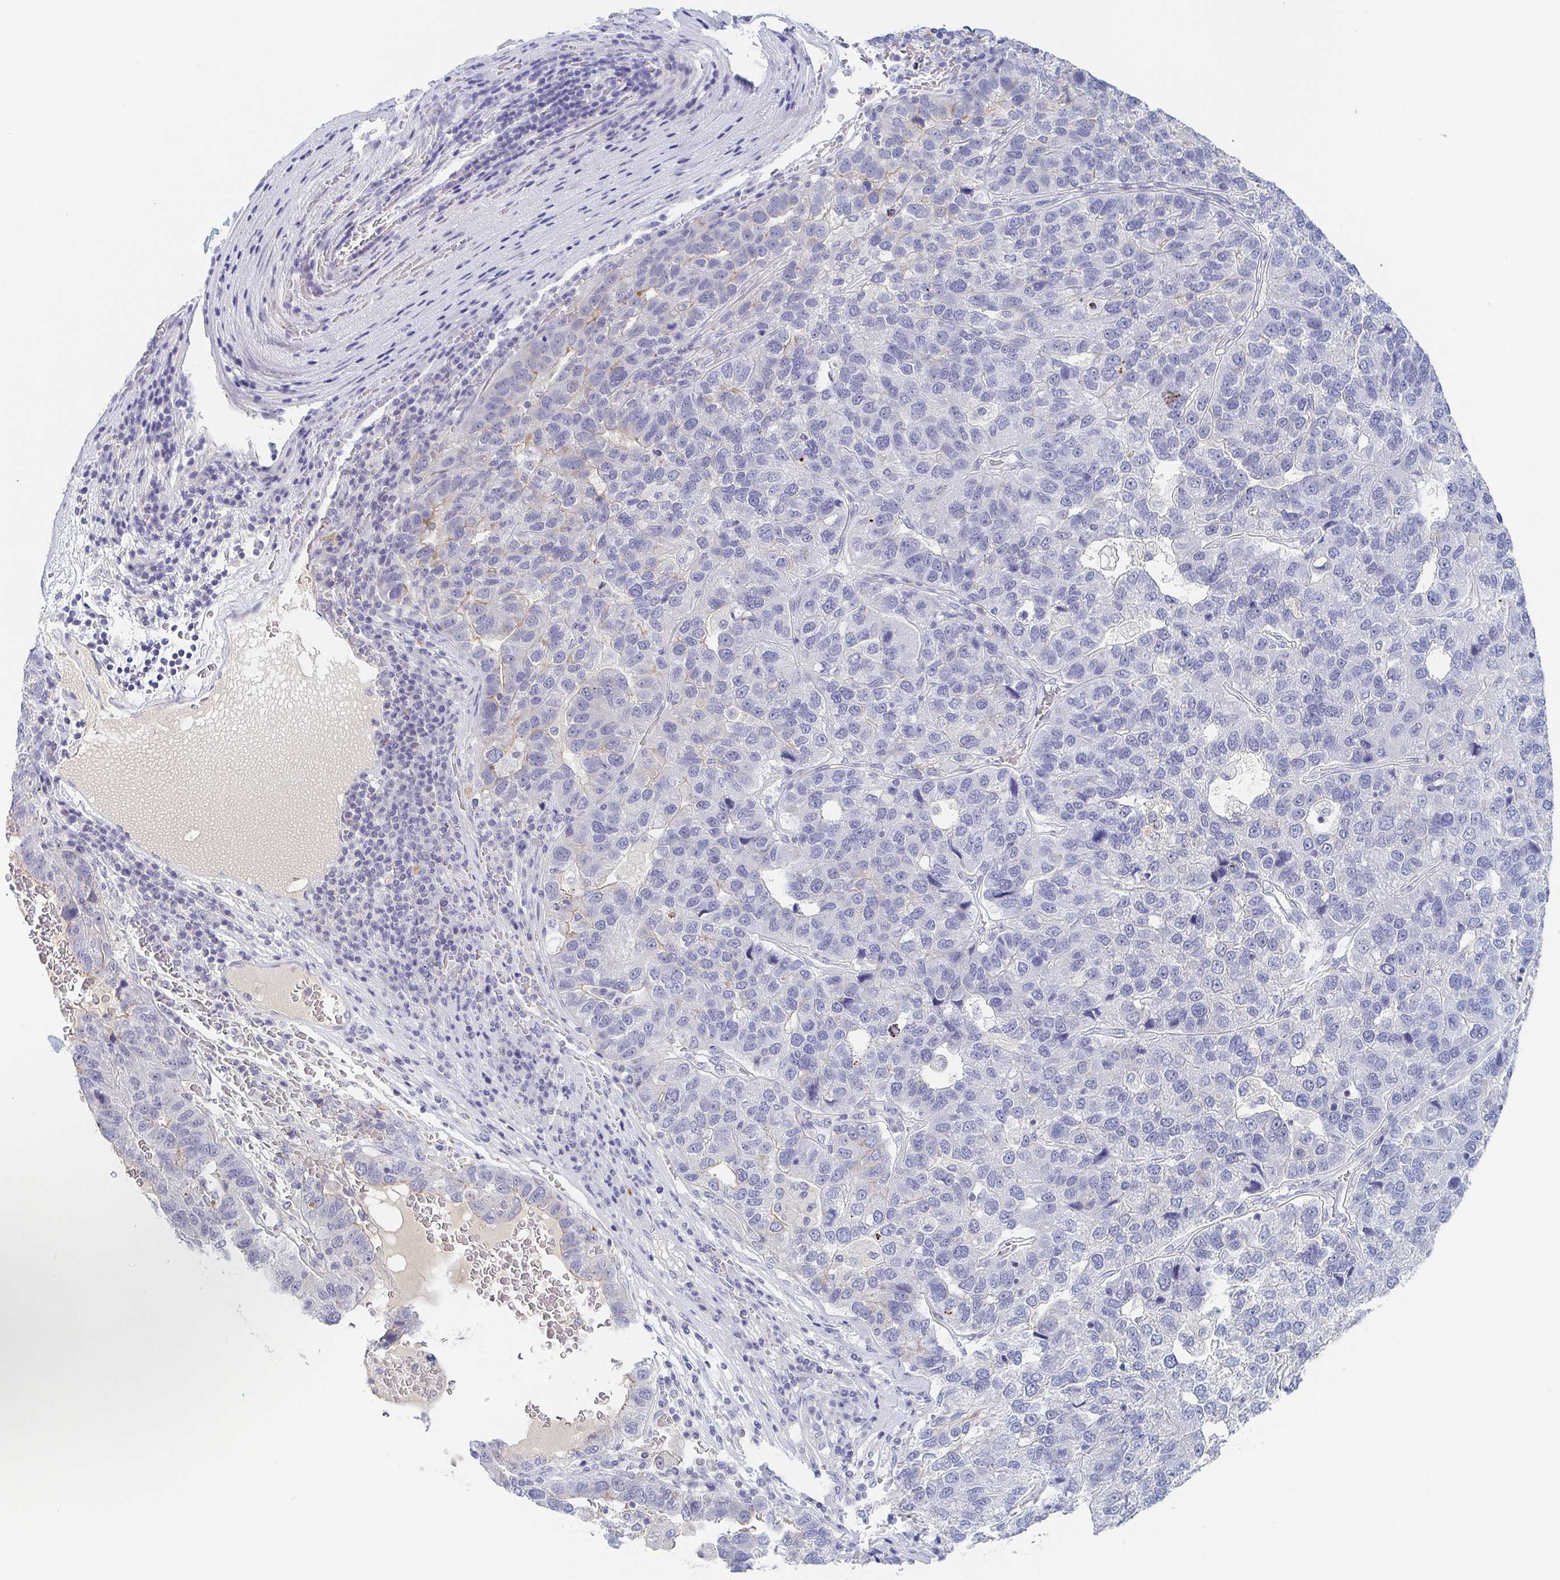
{"staining": {"intensity": "negative", "quantity": "none", "location": "none"}, "tissue": "pancreatic cancer", "cell_type": "Tumor cells", "image_type": "cancer", "snomed": [{"axis": "morphology", "description": "Adenocarcinoma, NOS"}, {"axis": "topography", "description": "Pancreas"}], "caption": "Immunohistochemistry histopathology image of neoplastic tissue: human pancreatic adenocarcinoma stained with DAB shows no significant protein positivity in tumor cells. (DAB IHC with hematoxylin counter stain).", "gene": "RHOV", "patient": {"sex": "female", "age": 61}}